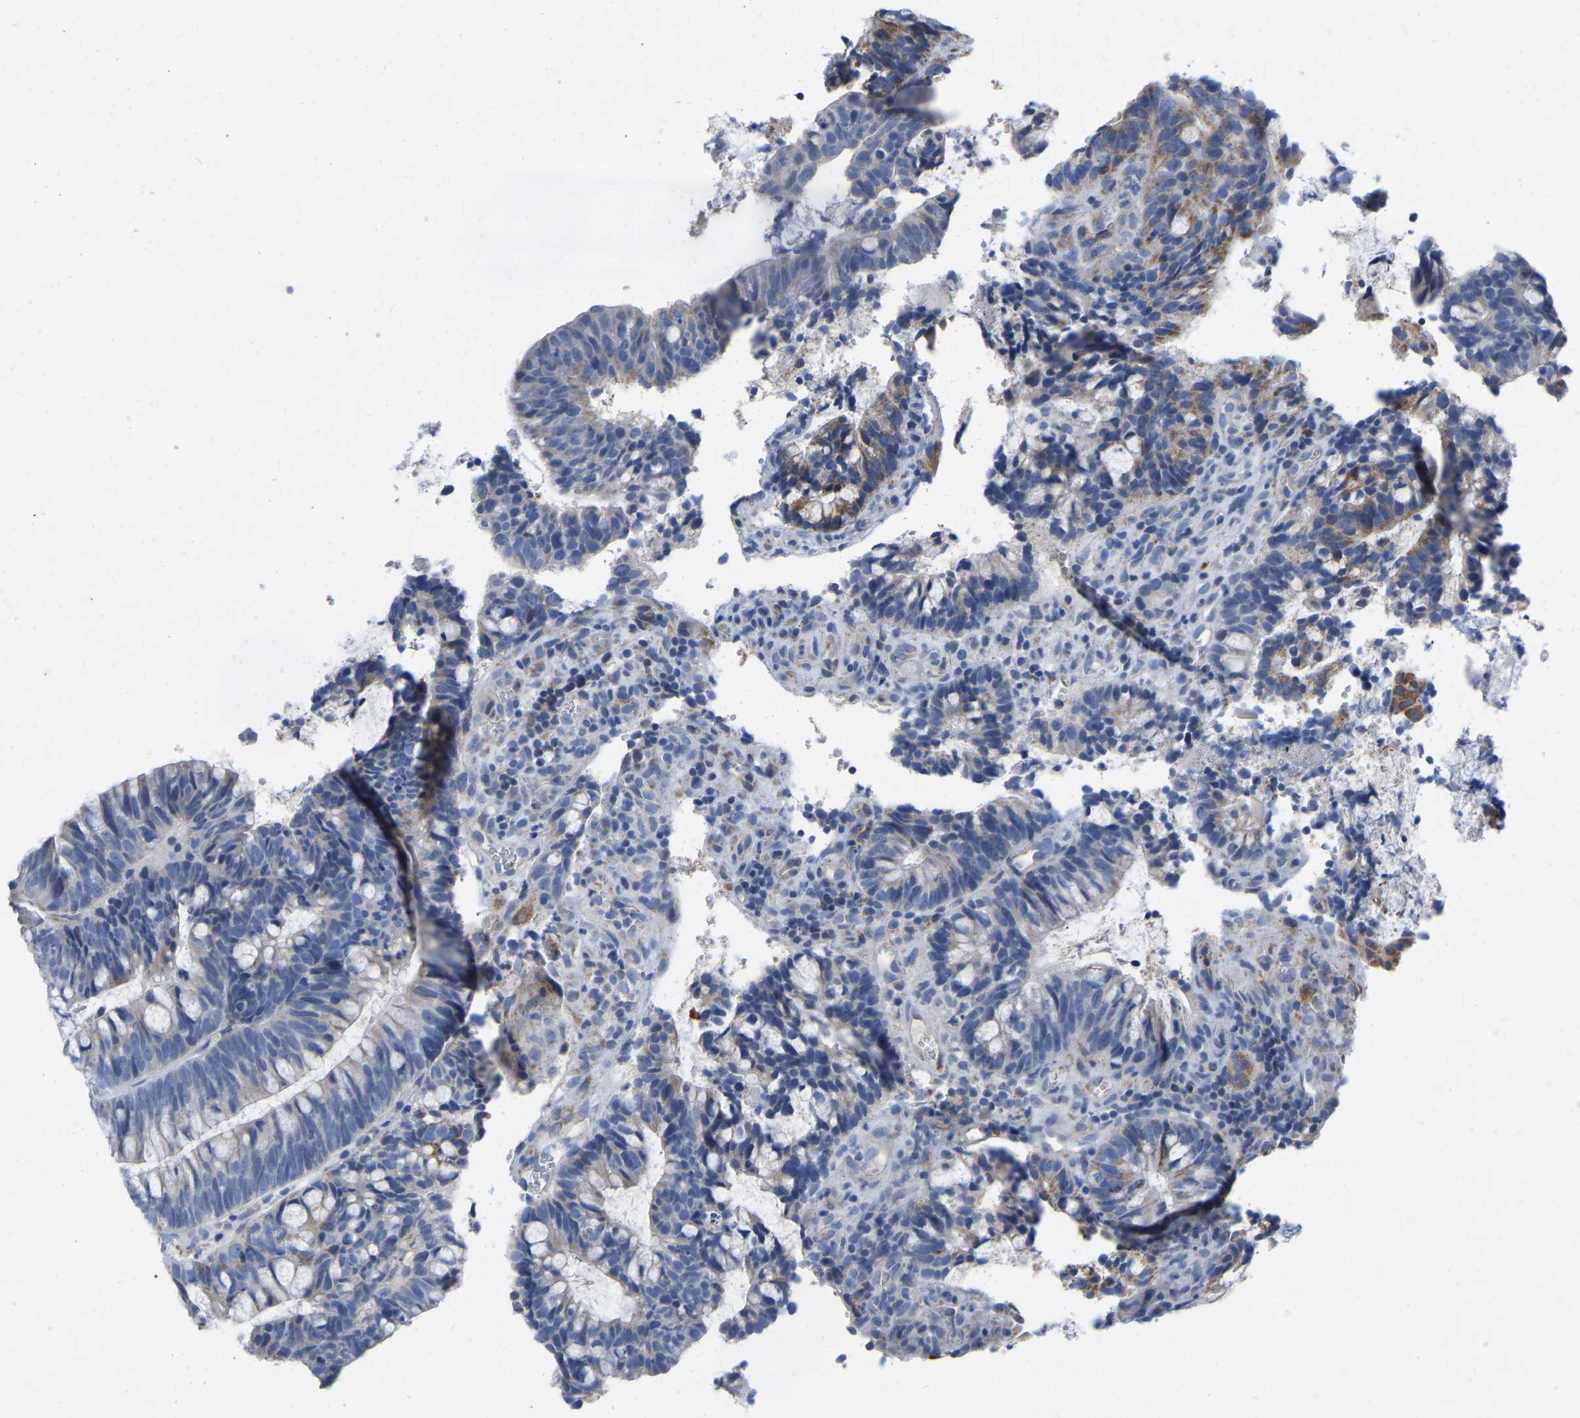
{"staining": {"intensity": "weak", "quantity": "<25%", "location": "cytoplasmic/membranous"}, "tissue": "colorectal cancer", "cell_type": "Tumor cells", "image_type": "cancer", "snomed": [{"axis": "morphology", "description": "Adenocarcinoma, NOS"}, {"axis": "topography", "description": "Colon"}], "caption": "The photomicrograph reveals no significant positivity in tumor cells of colorectal cancer.", "gene": "CBLB", "patient": {"sex": "female", "age": 66}}